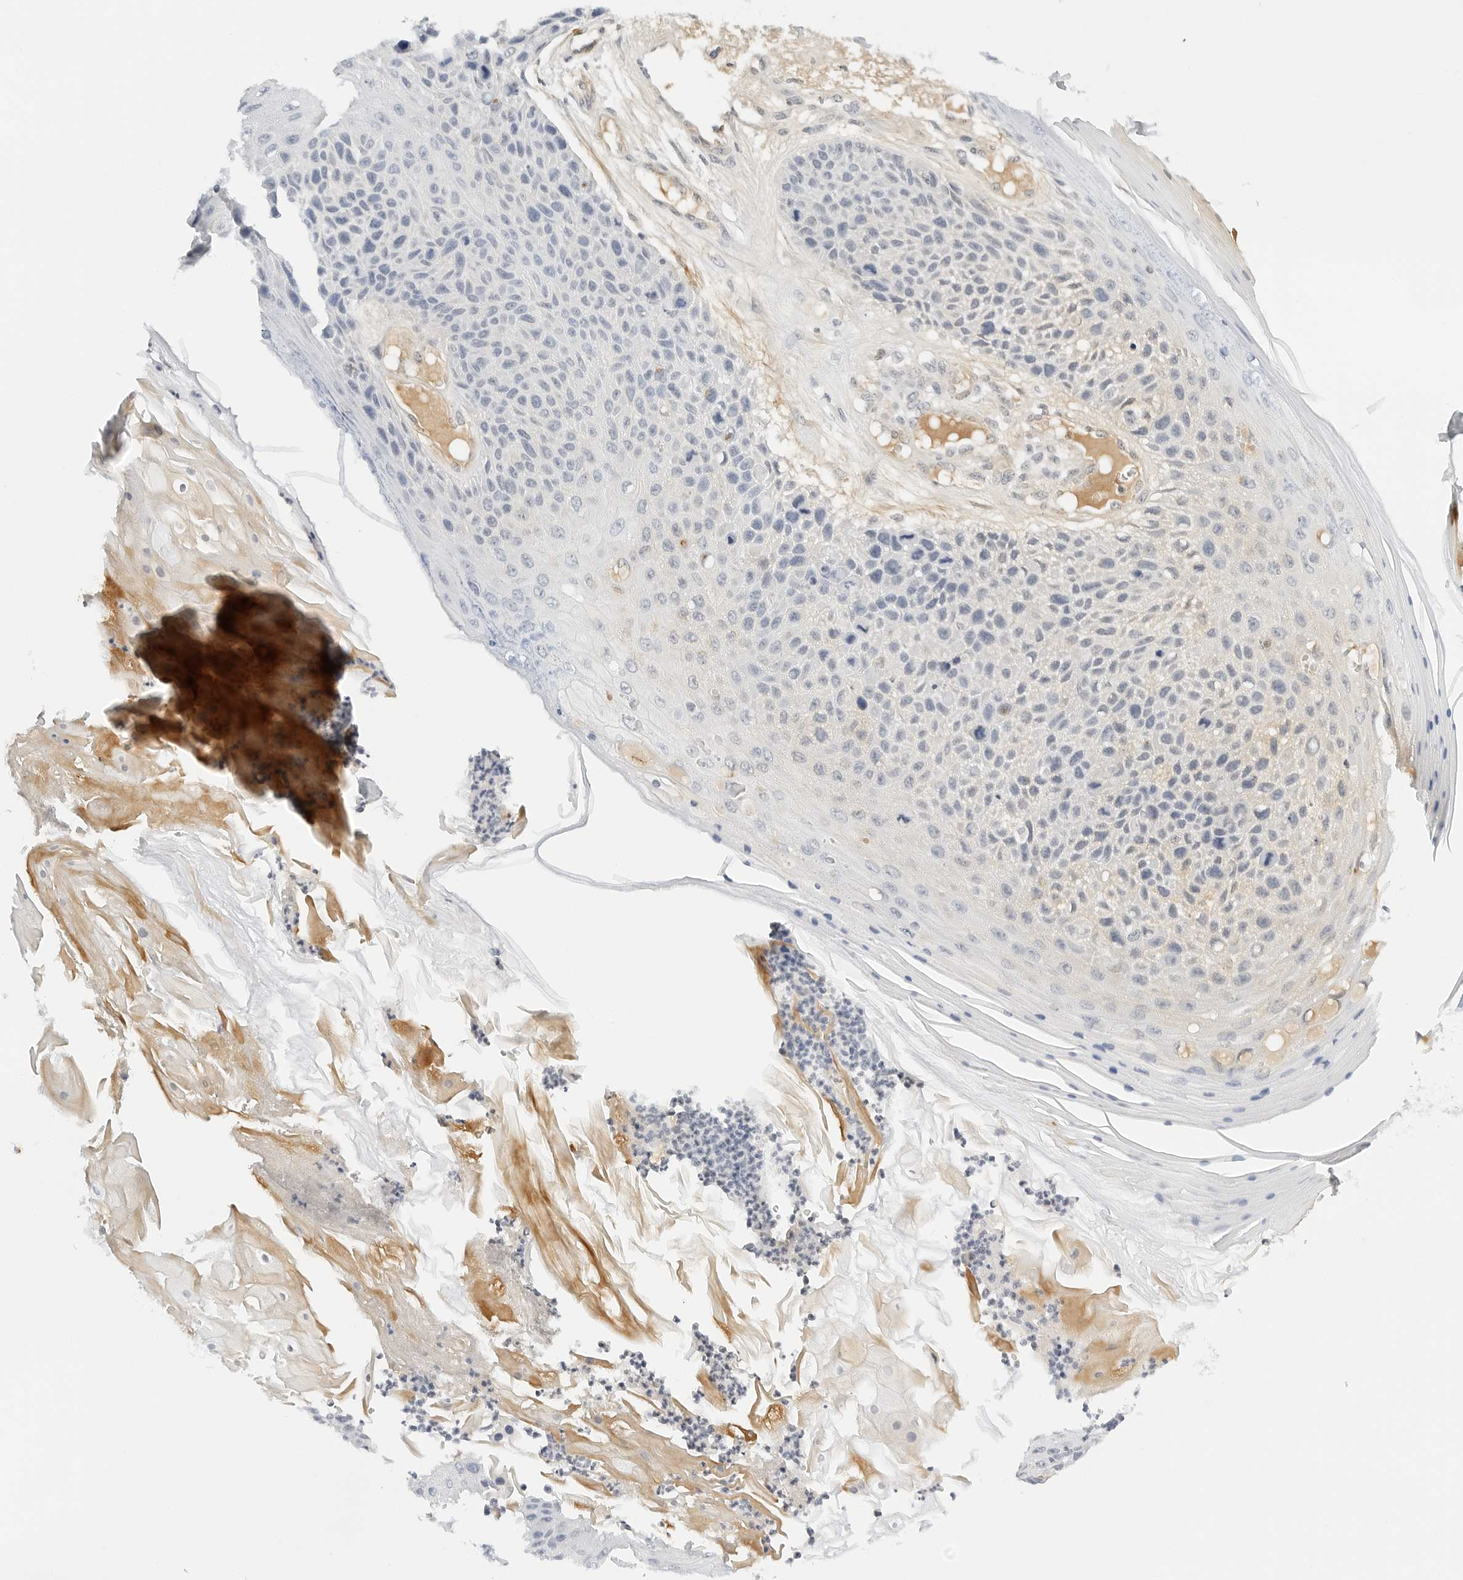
{"staining": {"intensity": "negative", "quantity": "none", "location": "none"}, "tissue": "skin cancer", "cell_type": "Tumor cells", "image_type": "cancer", "snomed": [{"axis": "morphology", "description": "Squamous cell carcinoma, NOS"}, {"axis": "topography", "description": "Skin"}], "caption": "High power microscopy photomicrograph of an immunohistochemistry micrograph of skin cancer (squamous cell carcinoma), revealing no significant staining in tumor cells.", "gene": "PKDCC", "patient": {"sex": "female", "age": 88}}